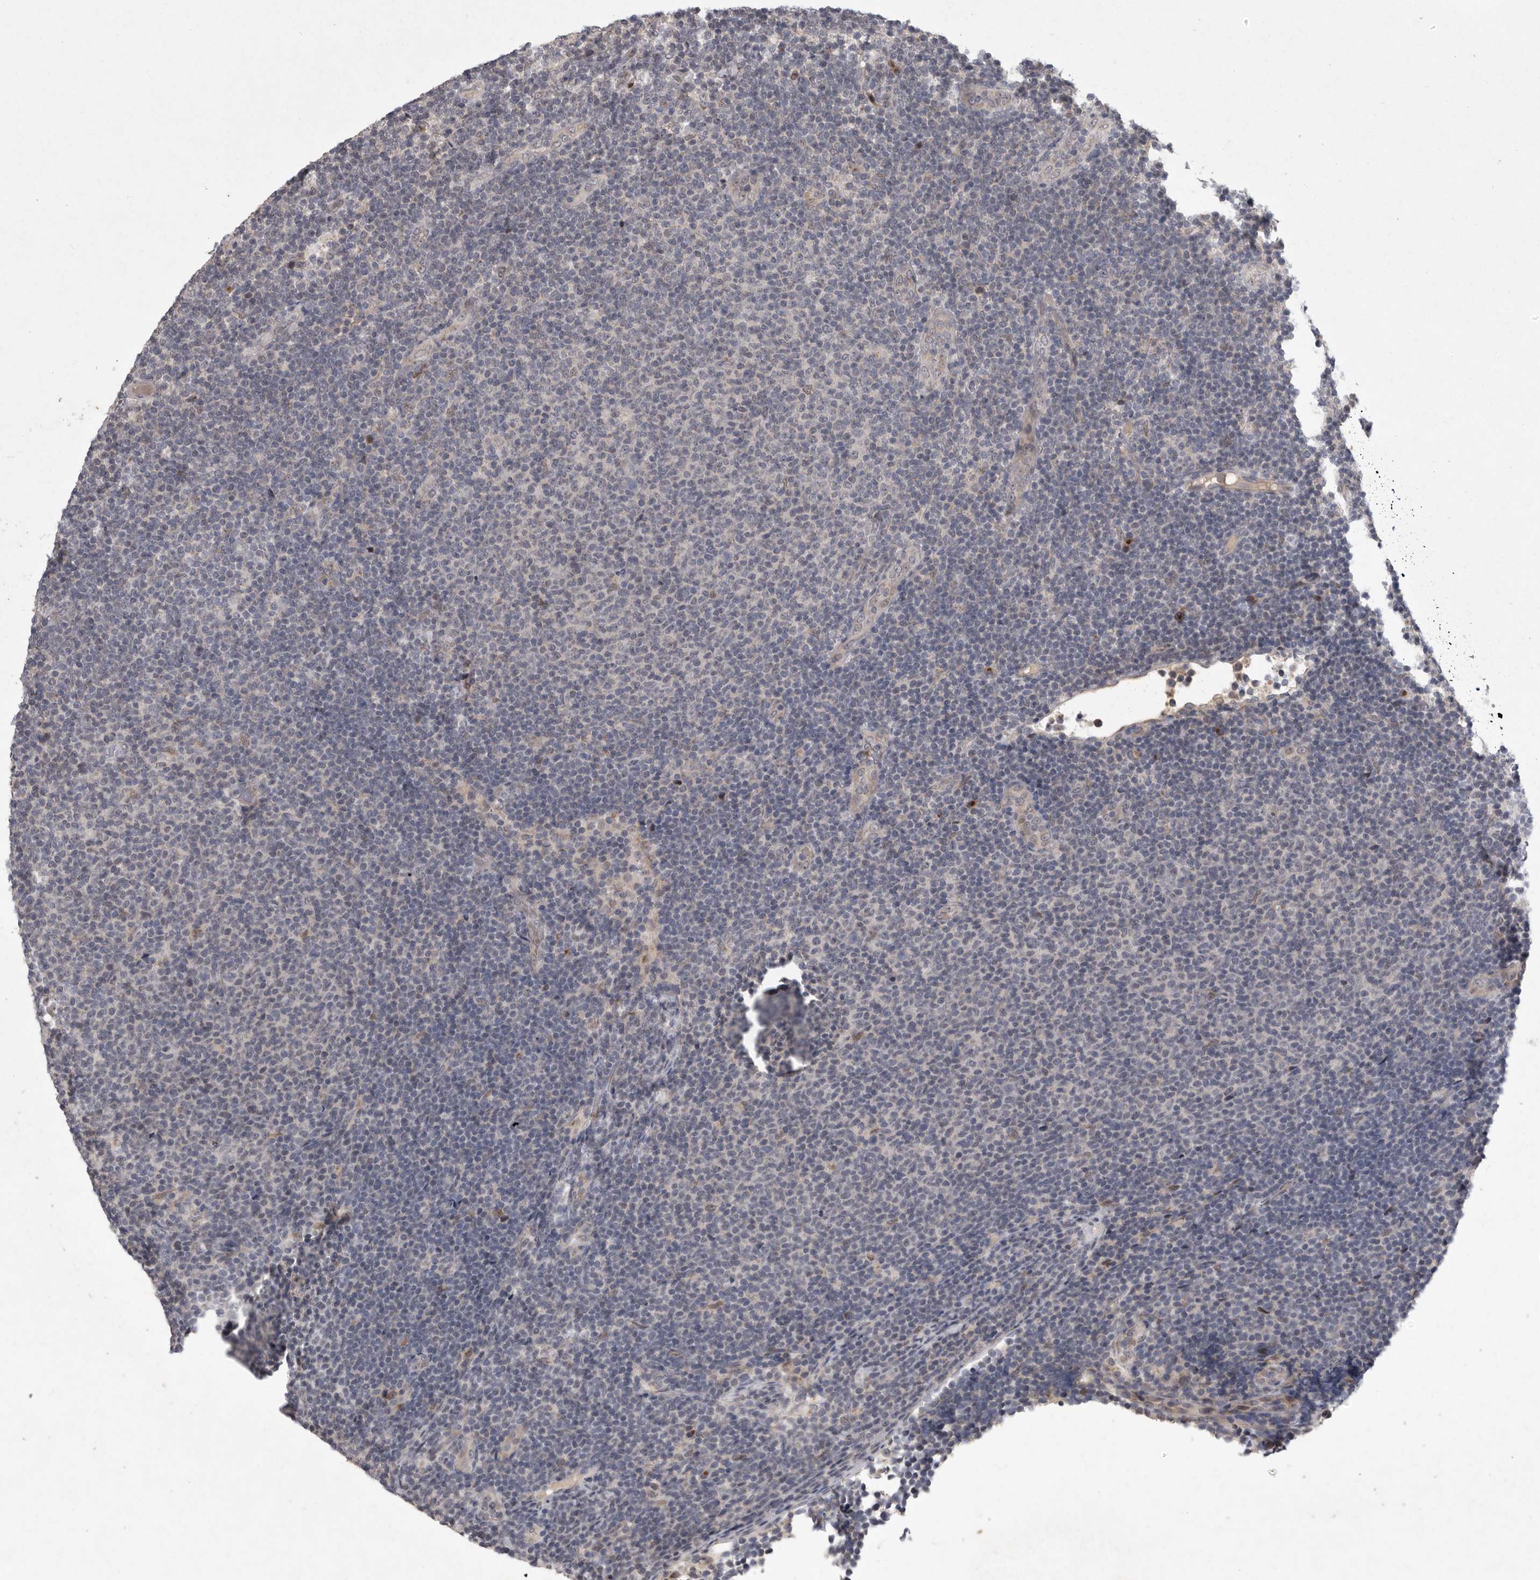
{"staining": {"intensity": "negative", "quantity": "none", "location": "none"}, "tissue": "lymphoma", "cell_type": "Tumor cells", "image_type": "cancer", "snomed": [{"axis": "morphology", "description": "Malignant lymphoma, non-Hodgkin's type, Low grade"}, {"axis": "topography", "description": "Lymph node"}], "caption": "Photomicrograph shows no significant protein staining in tumor cells of low-grade malignant lymphoma, non-Hodgkin's type. (Brightfield microscopy of DAB (3,3'-diaminobenzidine) immunohistochemistry at high magnification).", "gene": "MAN2A1", "patient": {"sex": "male", "age": 66}}